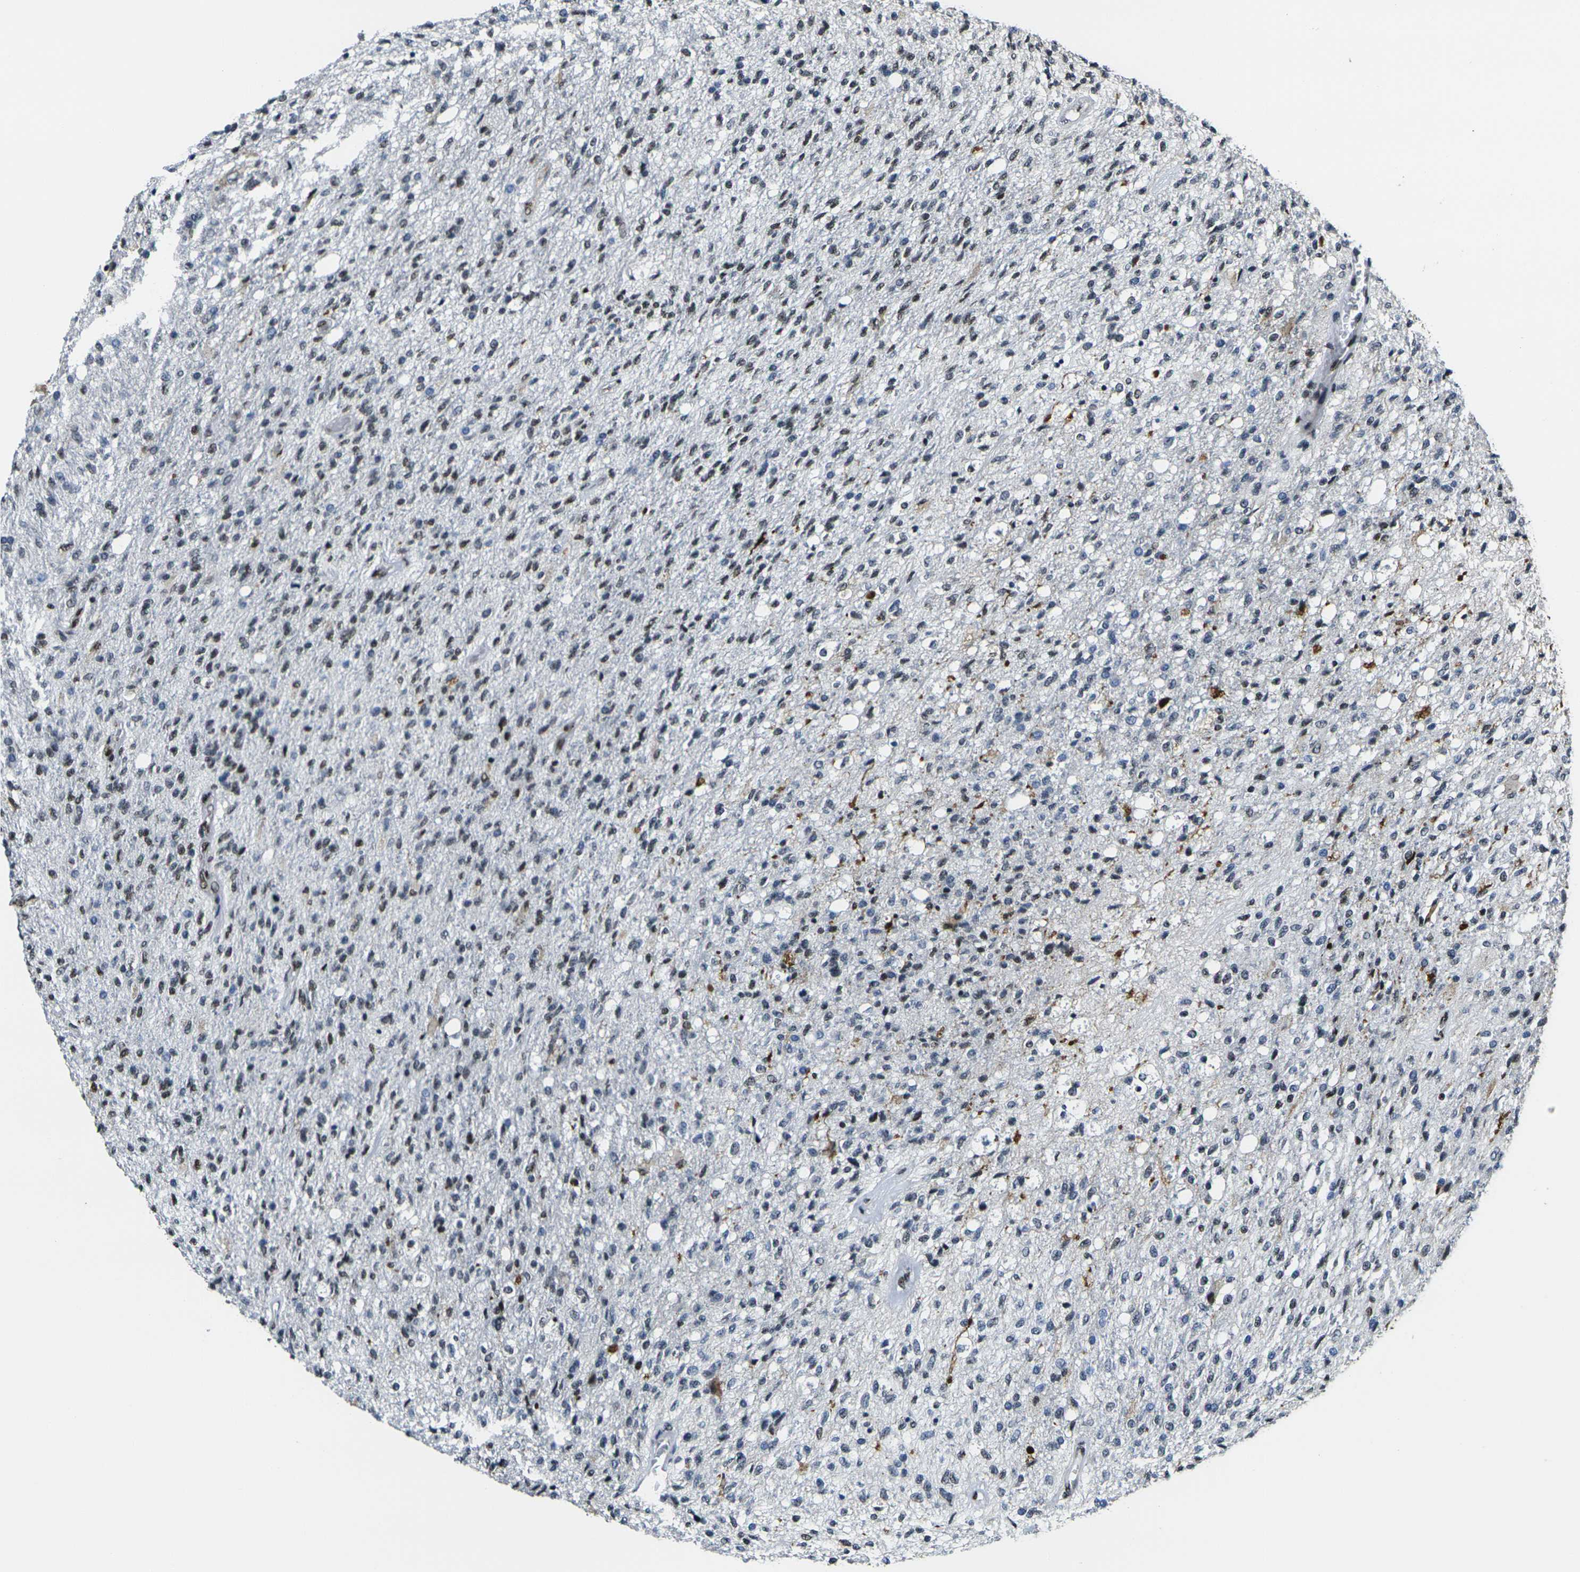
{"staining": {"intensity": "weak", "quantity": "25%-75%", "location": "nuclear"}, "tissue": "glioma", "cell_type": "Tumor cells", "image_type": "cancer", "snomed": [{"axis": "morphology", "description": "Normal tissue, NOS"}, {"axis": "morphology", "description": "Glioma, malignant, High grade"}, {"axis": "topography", "description": "Cerebral cortex"}], "caption": "IHC of human malignant glioma (high-grade) reveals low levels of weak nuclear staining in approximately 25%-75% of tumor cells. The staining is performed using DAB brown chromogen to label protein expression. The nuclei are counter-stained blue using hematoxylin.", "gene": "H1-10", "patient": {"sex": "male", "age": 77}}